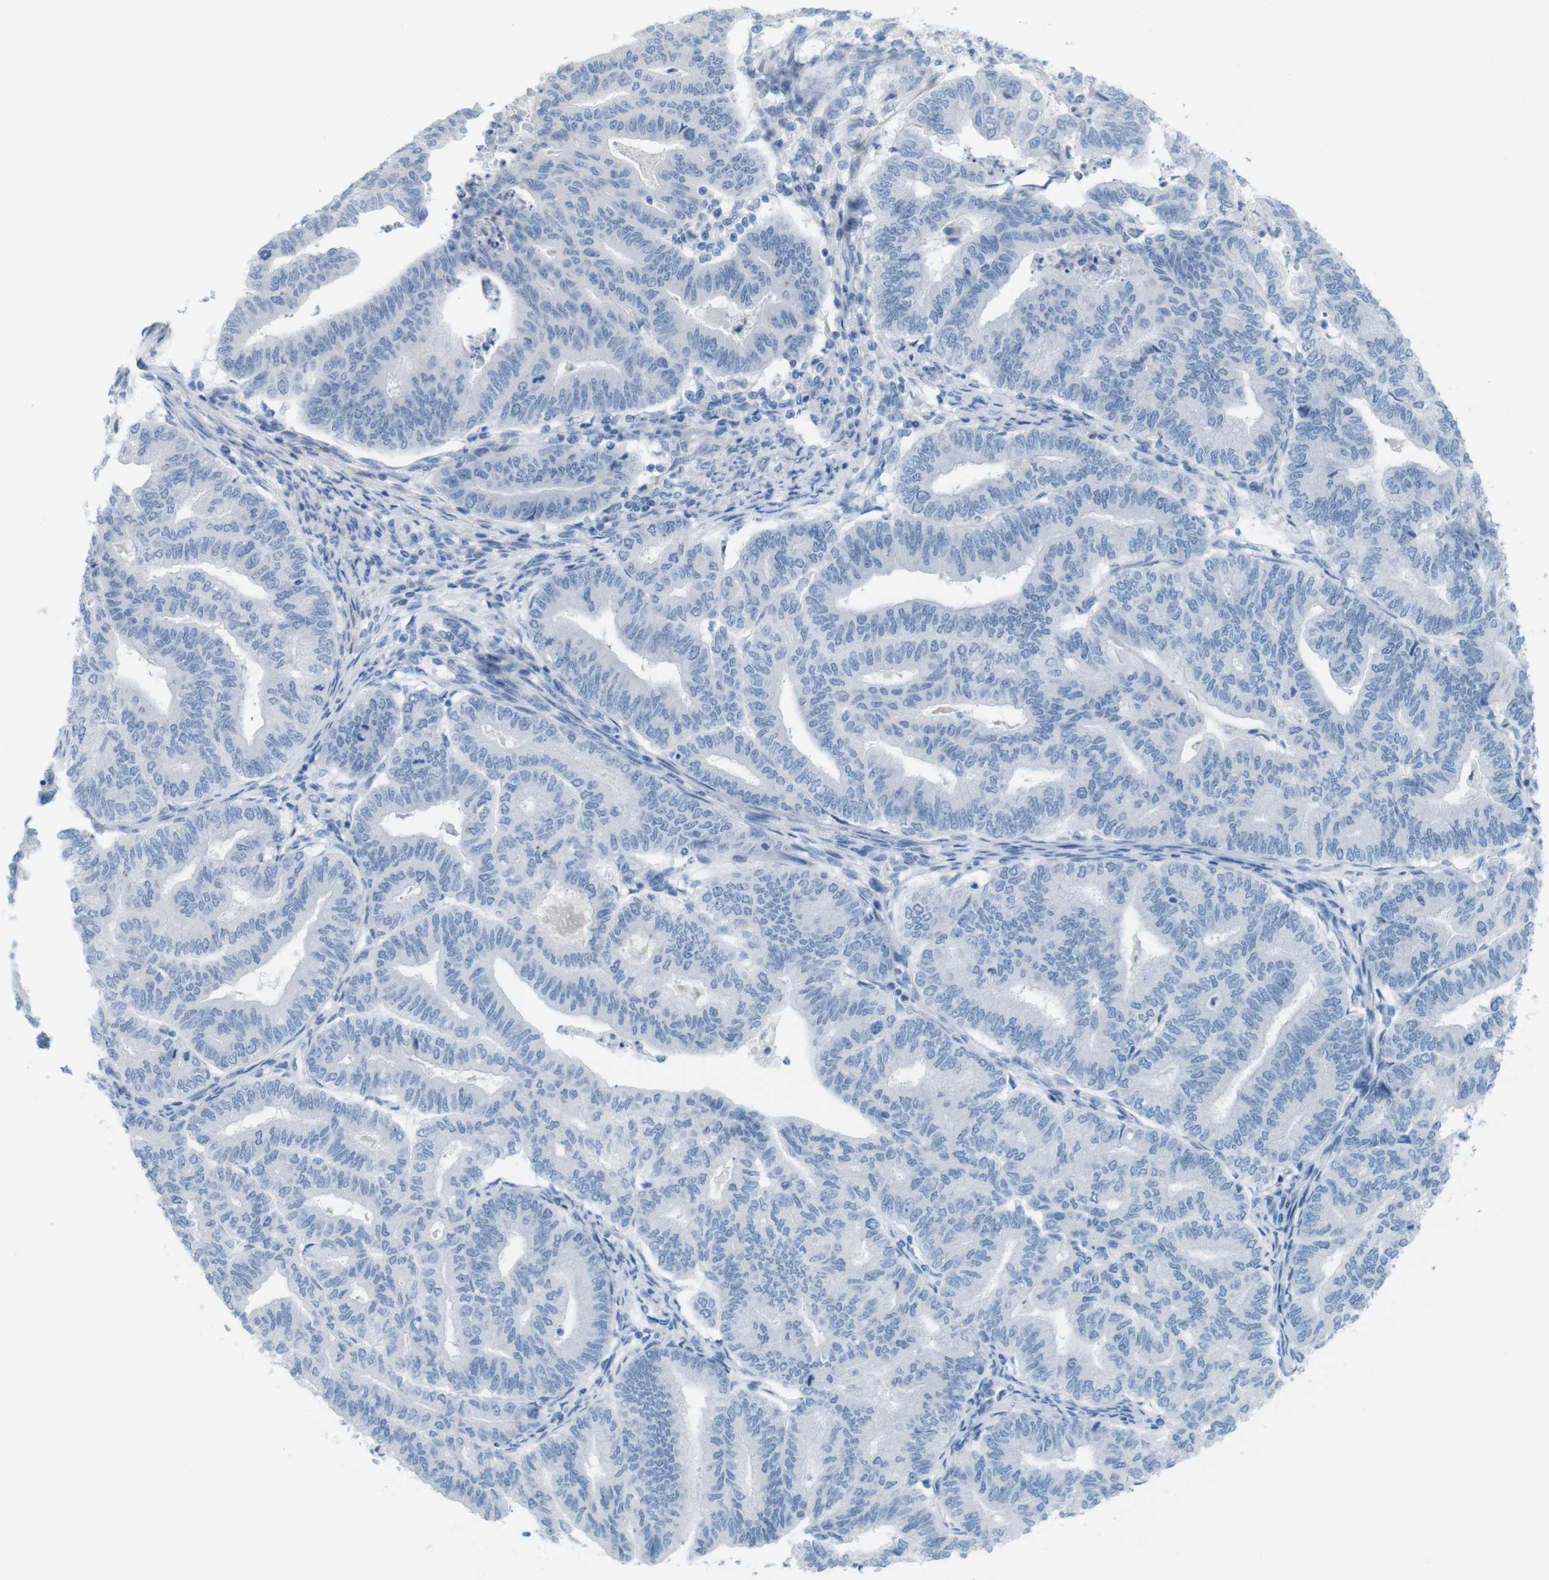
{"staining": {"intensity": "negative", "quantity": "none", "location": "none"}, "tissue": "endometrial cancer", "cell_type": "Tumor cells", "image_type": "cancer", "snomed": [{"axis": "morphology", "description": "Adenocarcinoma, NOS"}, {"axis": "topography", "description": "Endometrium"}], "caption": "Immunohistochemistry (IHC) of human endometrial adenocarcinoma displays no expression in tumor cells.", "gene": "MYH9", "patient": {"sex": "female", "age": 79}}